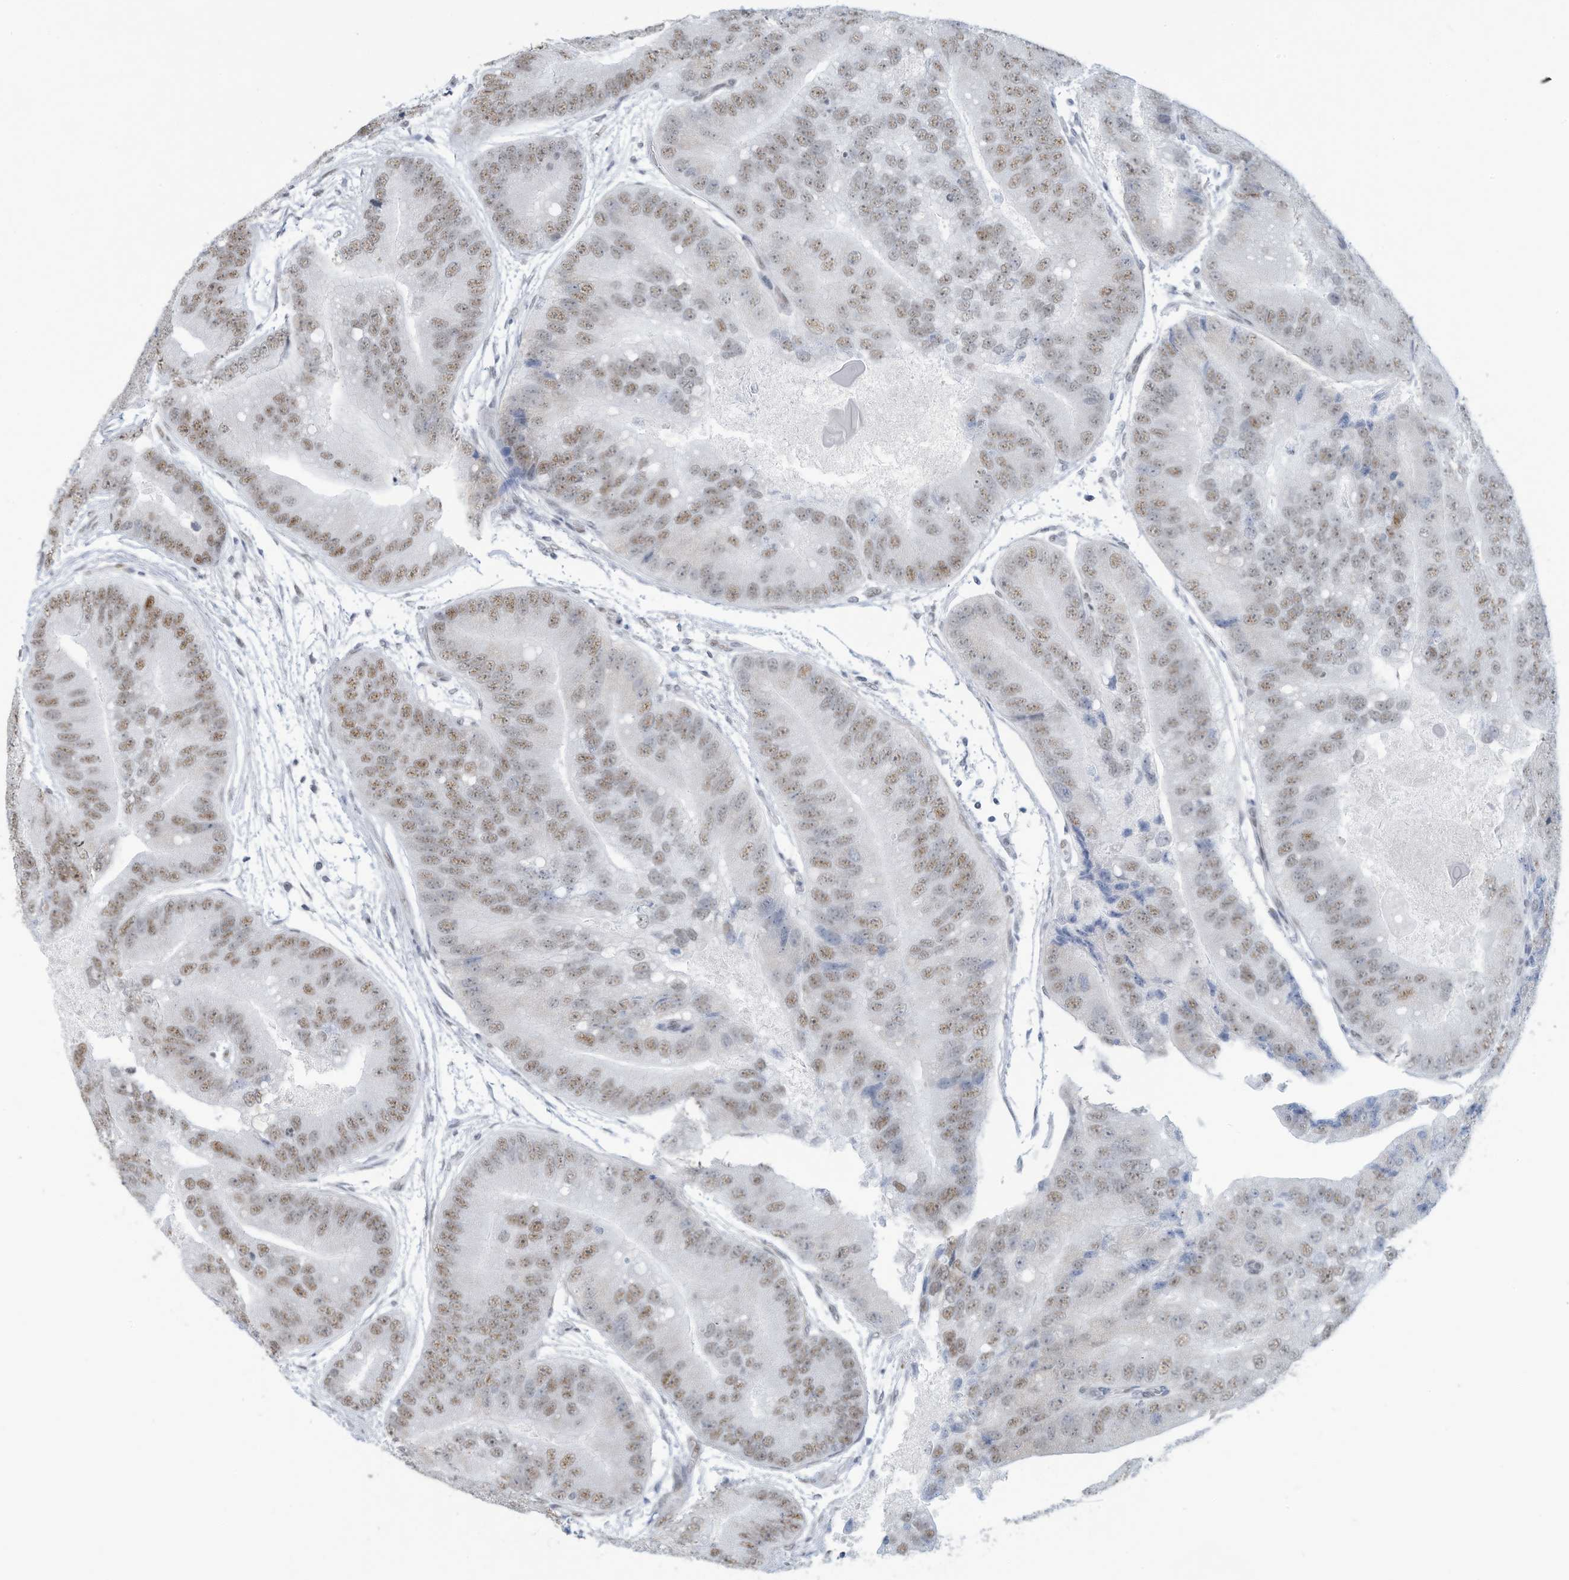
{"staining": {"intensity": "moderate", "quantity": ">75%", "location": "nuclear"}, "tissue": "prostate cancer", "cell_type": "Tumor cells", "image_type": "cancer", "snomed": [{"axis": "morphology", "description": "Adenocarcinoma, High grade"}, {"axis": "topography", "description": "Prostate"}], "caption": "IHC histopathology image of prostate high-grade adenocarcinoma stained for a protein (brown), which reveals medium levels of moderate nuclear positivity in about >75% of tumor cells.", "gene": "SARNP", "patient": {"sex": "male", "age": 70}}